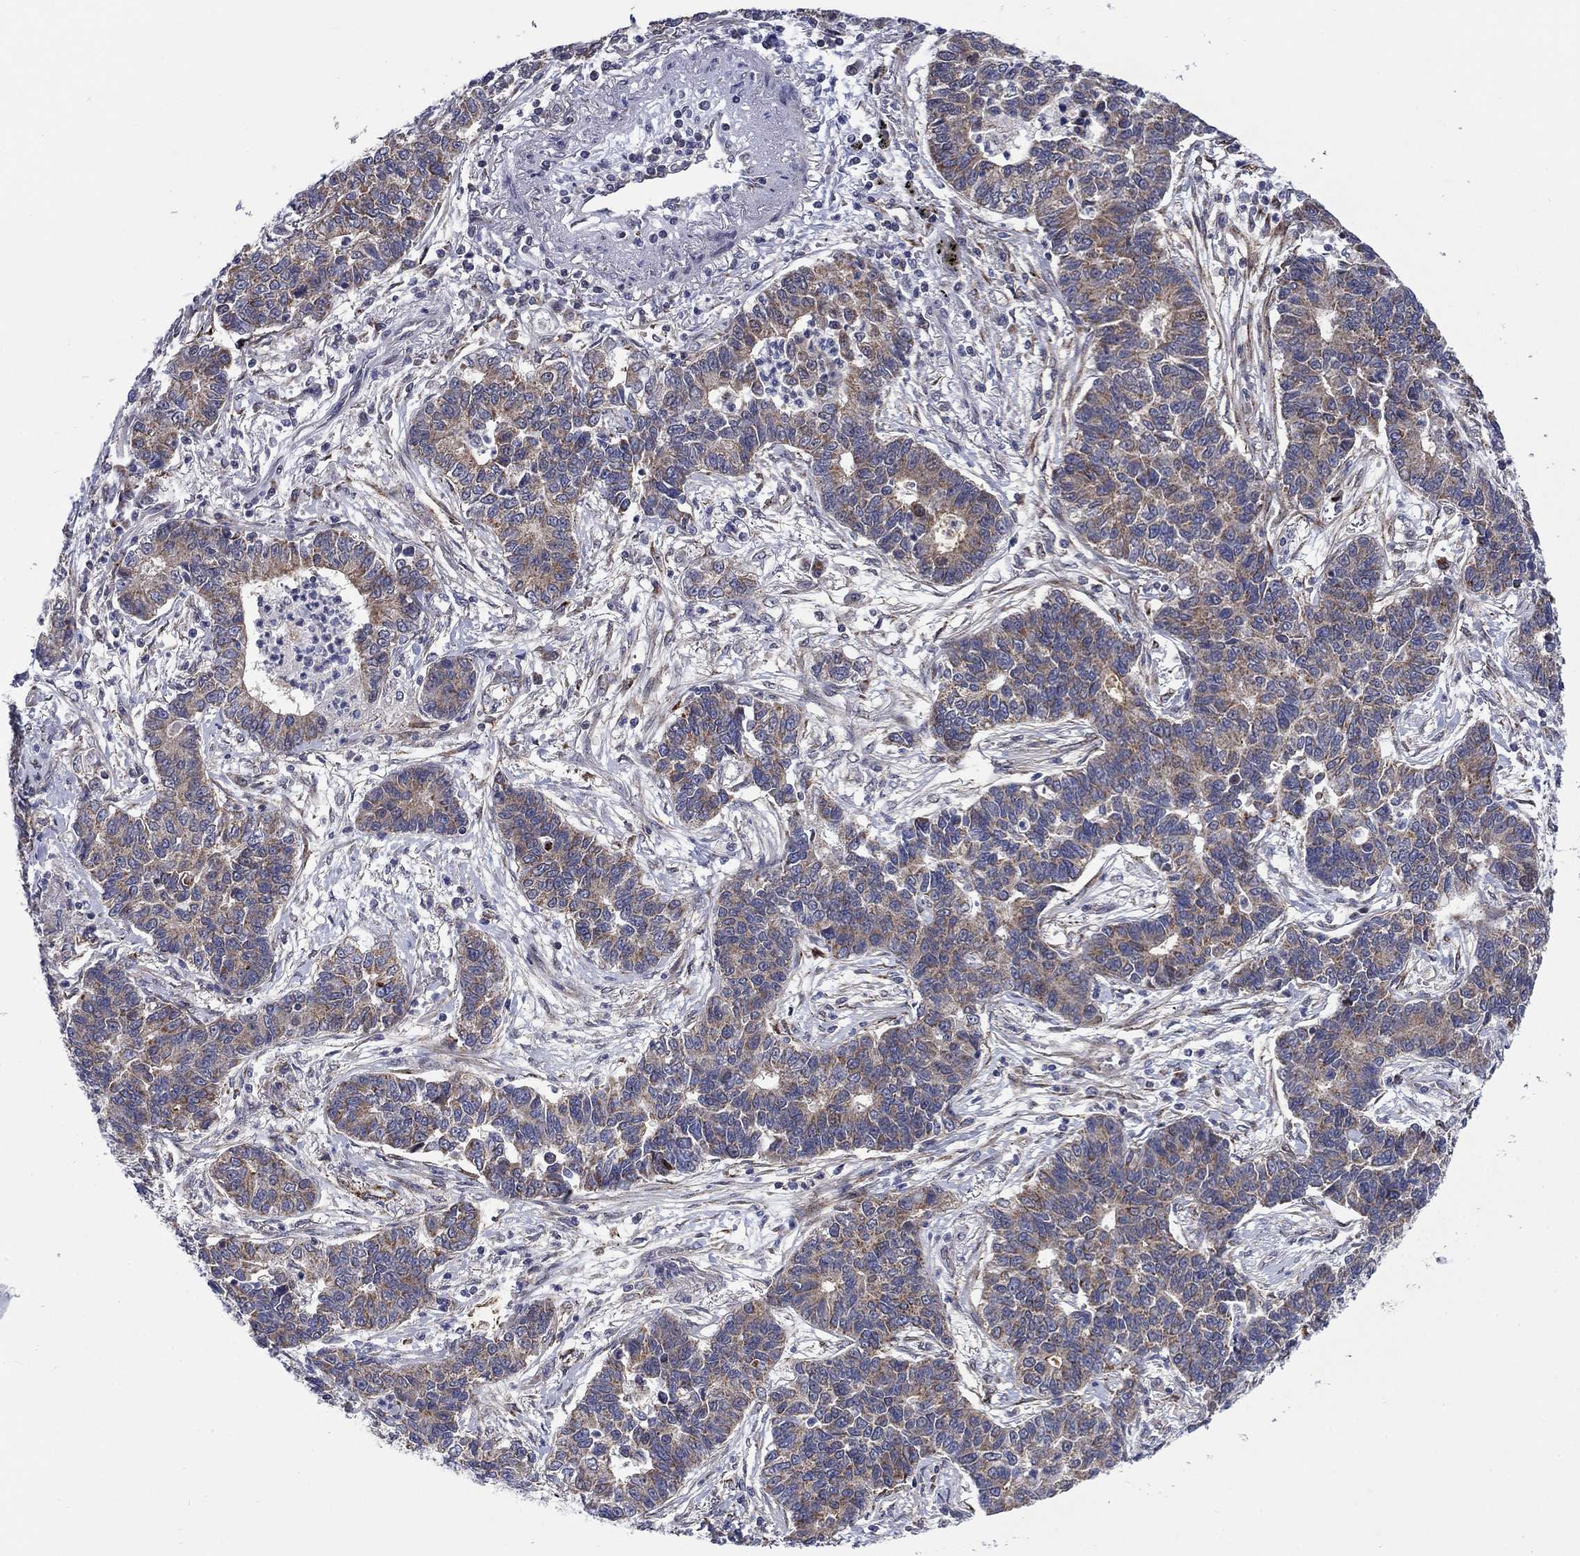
{"staining": {"intensity": "weak", "quantity": "25%-75%", "location": "cytoplasmic/membranous"}, "tissue": "lung cancer", "cell_type": "Tumor cells", "image_type": "cancer", "snomed": [{"axis": "morphology", "description": "Adenocarcinoma, NOS"}, {"axis": "topography", "description": "Lung"}], "caption": "There is low levels of weak cytoplasmic/membranous positivity in tumor cells of adenocarcinoma (lung), as demonstrated by immunohistochemical staining (brown color).", "gene": "SLC35F2", "patient": {"sex": "female", "age": 57}}